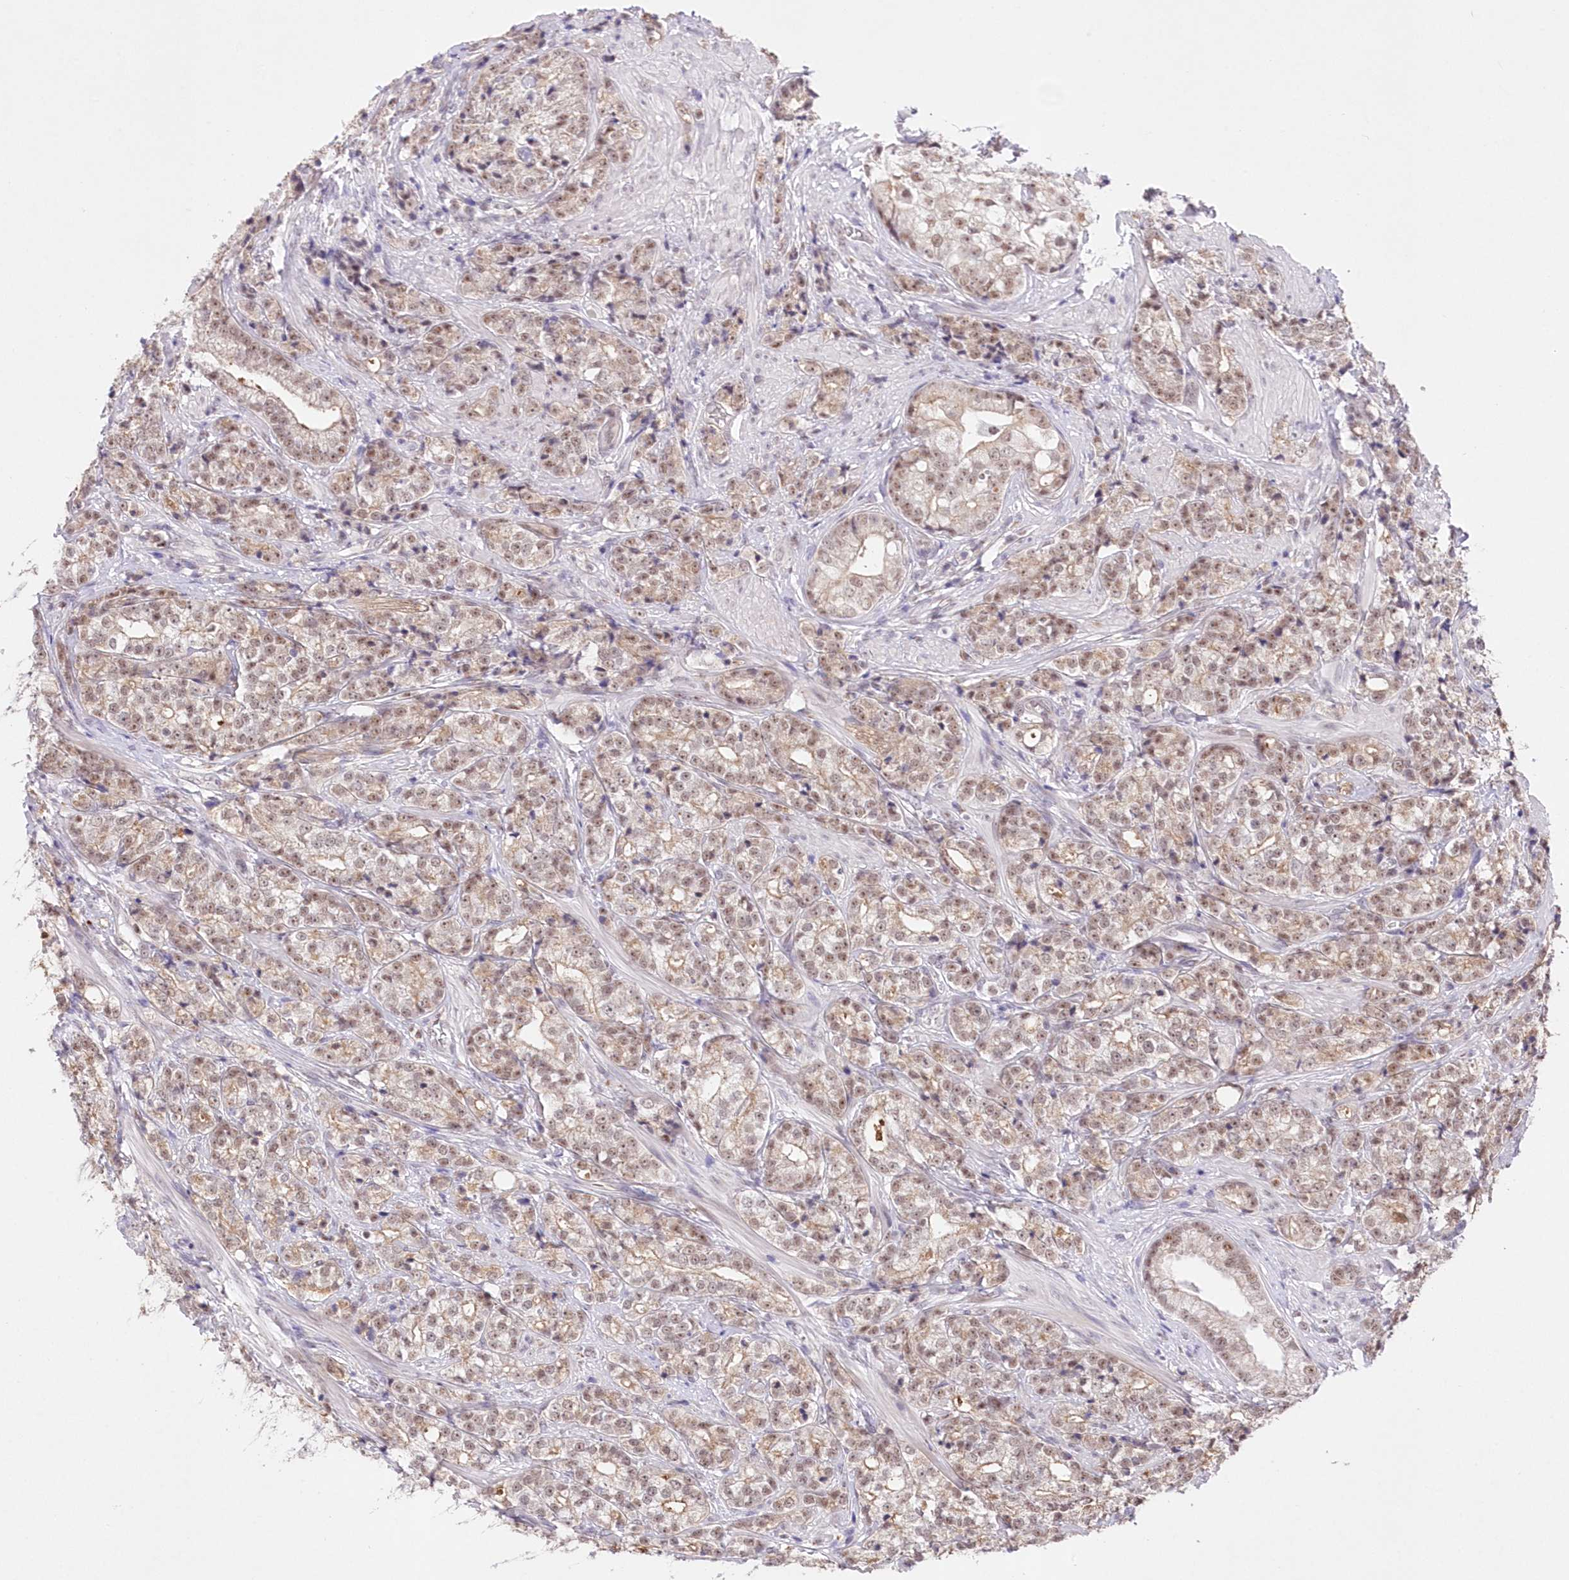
{"staining": {"intensity": "weak", "quantity": "25%-75%", "location": "cytoplasmic/membranous,nuclear"}, "tissue": "prostate cancer", "cell_type": "Tumor cells", "image_type": "cancer", "snomed": [{"axis": "morphology", "description": "Adenocarcinoma, High grade"}, {"axis": "topography", "description": "Prostate"}], "caption": "Immunohistochemical staining of human prostate cancer (adenocarcinoma (high-grade)) exhibits low levels of weak cytoplasmic/membranous and nuclear protein staining in about 25%-75% of tumor cells.", "gene": "RBM27", "patient": {"sex": "male", "age": 69}}